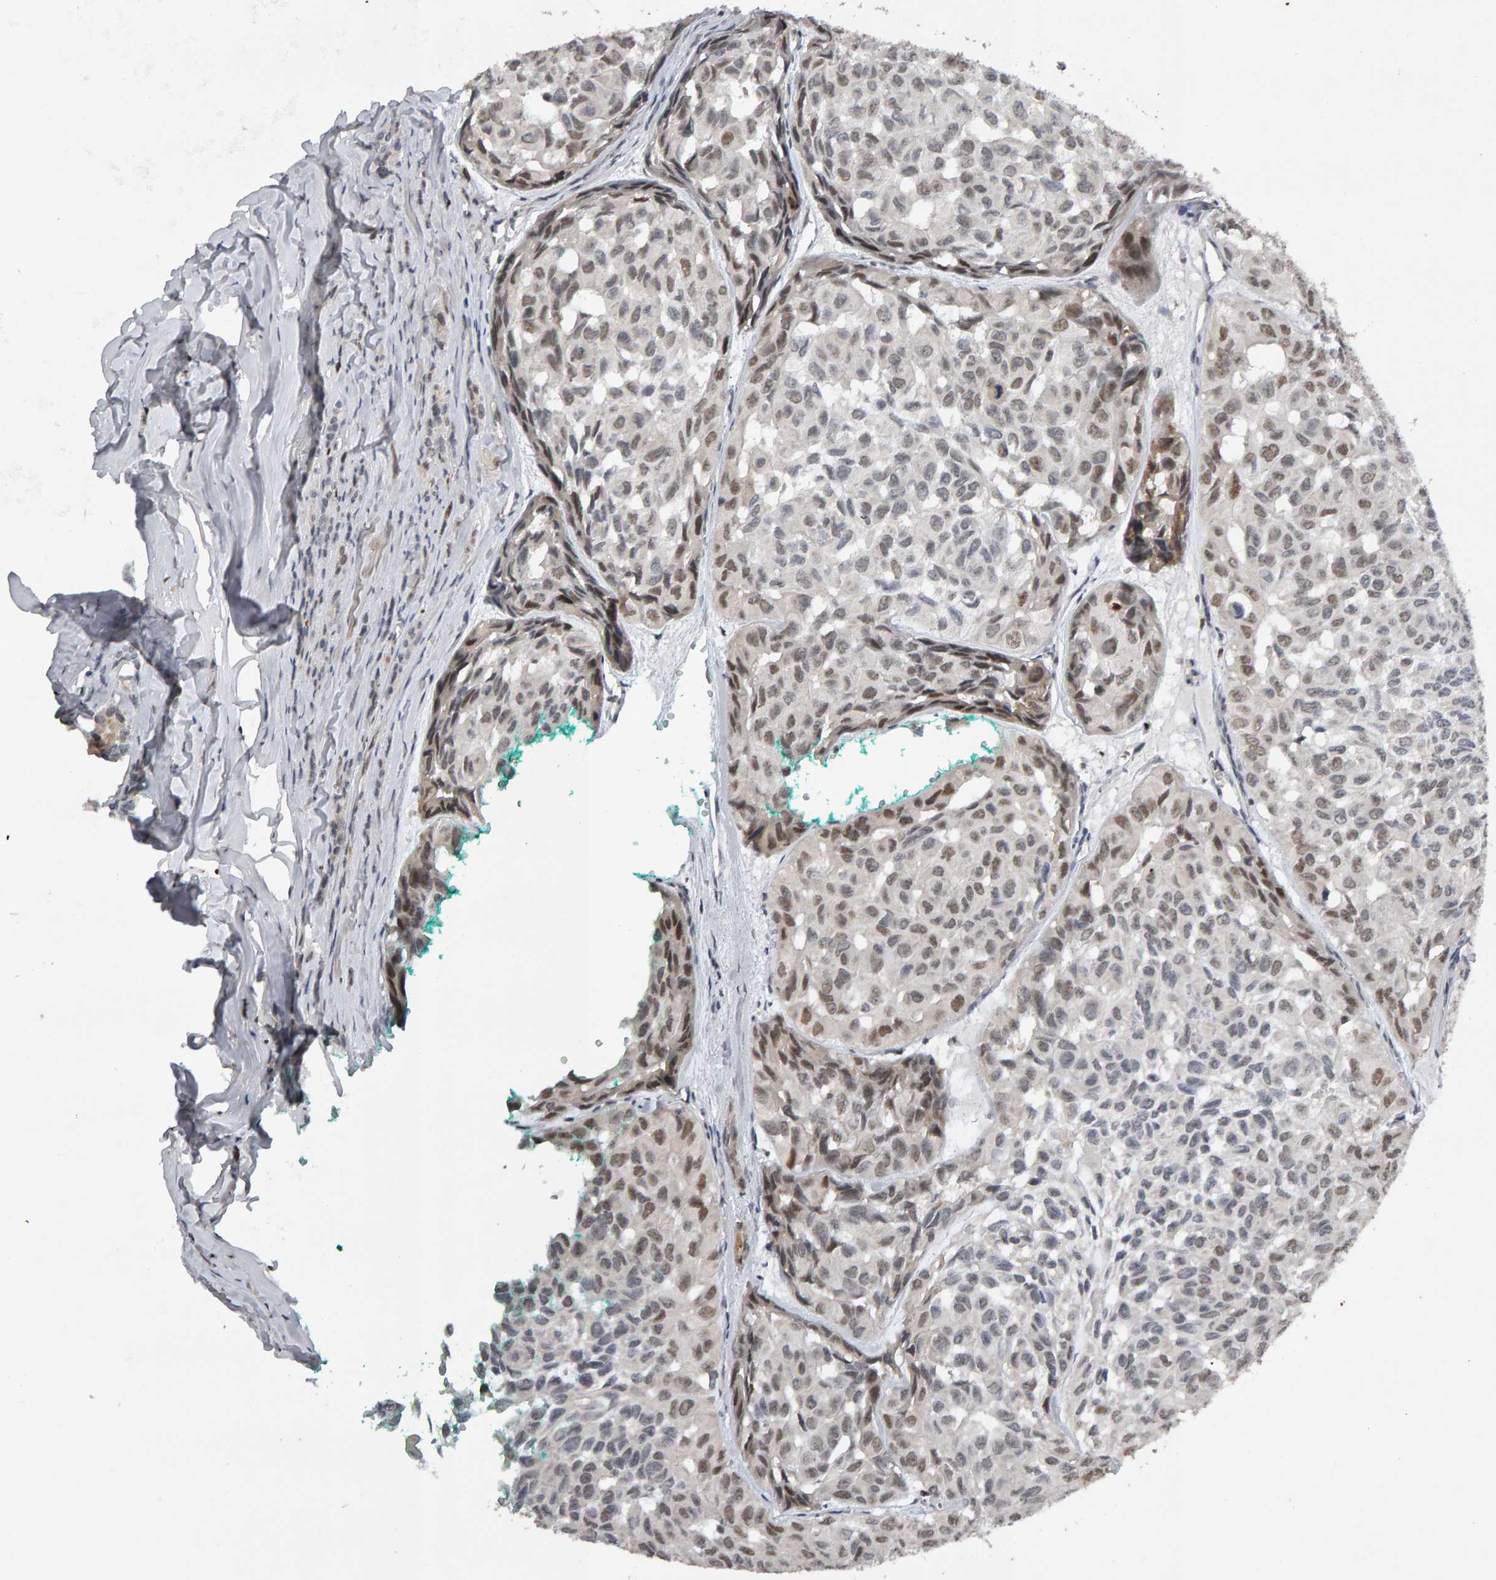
{"staining": {"intensity": "weak", "quantity": ">75%", "location": "nuclear"}, "tissue": "head and neck cancer", "cell_type": "Tumor cells", "image_type": "cancer", "snomed": [{"axis": "morphology", "description": "Adenocarcinoma, NOS"}, {"axis": "topography", "description": "Salivary gland, NOS"}, {"axis": "topography", "description": "Head-Neck"}], "caption": "IHC image of neoplastic tissue: human head and neck cancer stained using immunohistochemistry displays low levels of weak protein expression localized specifically in the nuclear of tumor cells, appearing as a nuclear brown color.", "gene": "IPO8", "patient": {"sex": "female", "age": 76}}